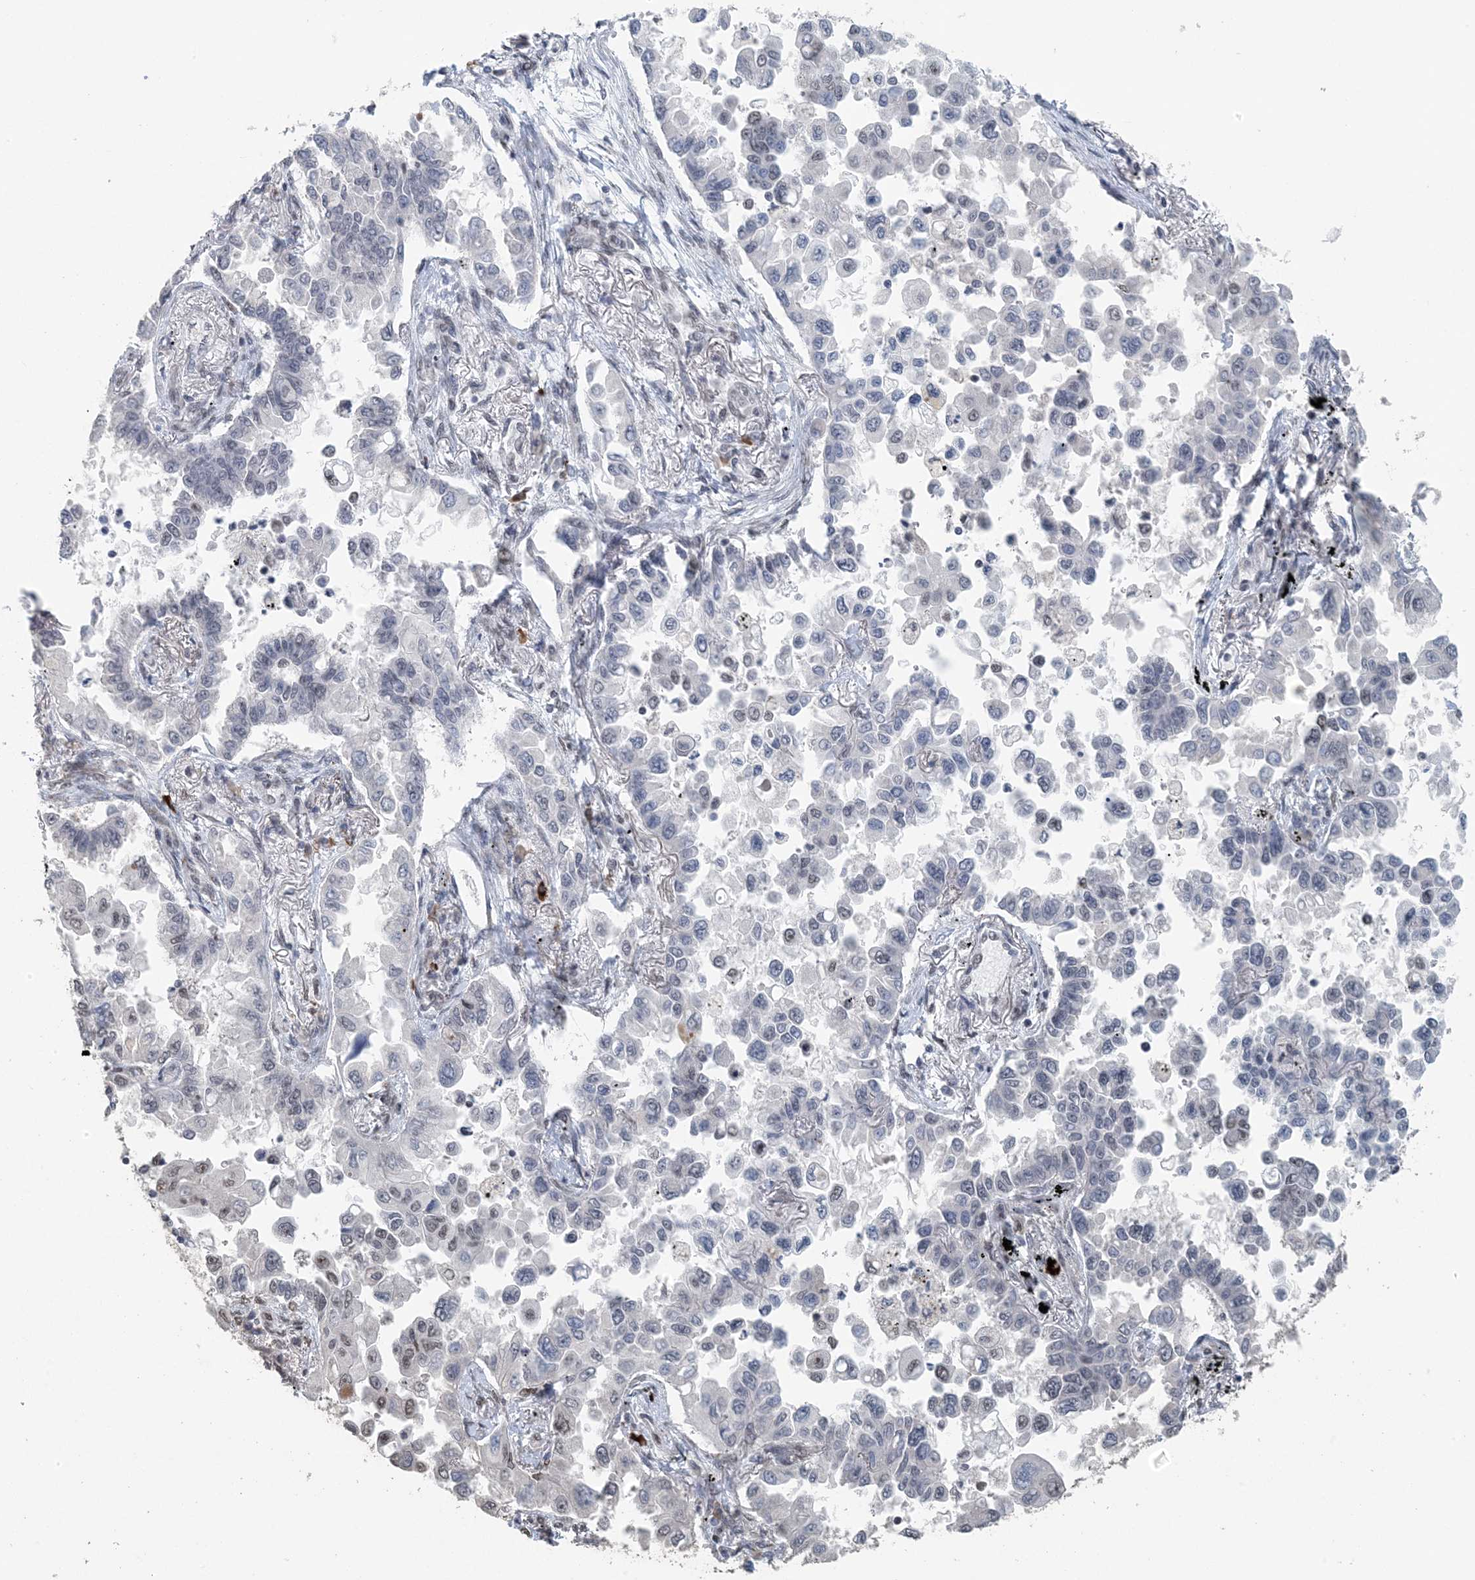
{"staining": {"intensity": "weak", "quantity": "<25%", "location": "nuclear"}, "tissue": "lung cancer", "cell_type": "Tumor cells", "image_type": "cancer", "snomed": [{"axis": "morphology", "description": "Adenocarcinoma, NOS"}, {"axis": "topography", "description": "Lung"}], "caption": "There is no significant positivity in tumor cells of adenocarcinoma (lung).", "gene": "MBD2", "patient": {"sex": "female", "age": 67}}